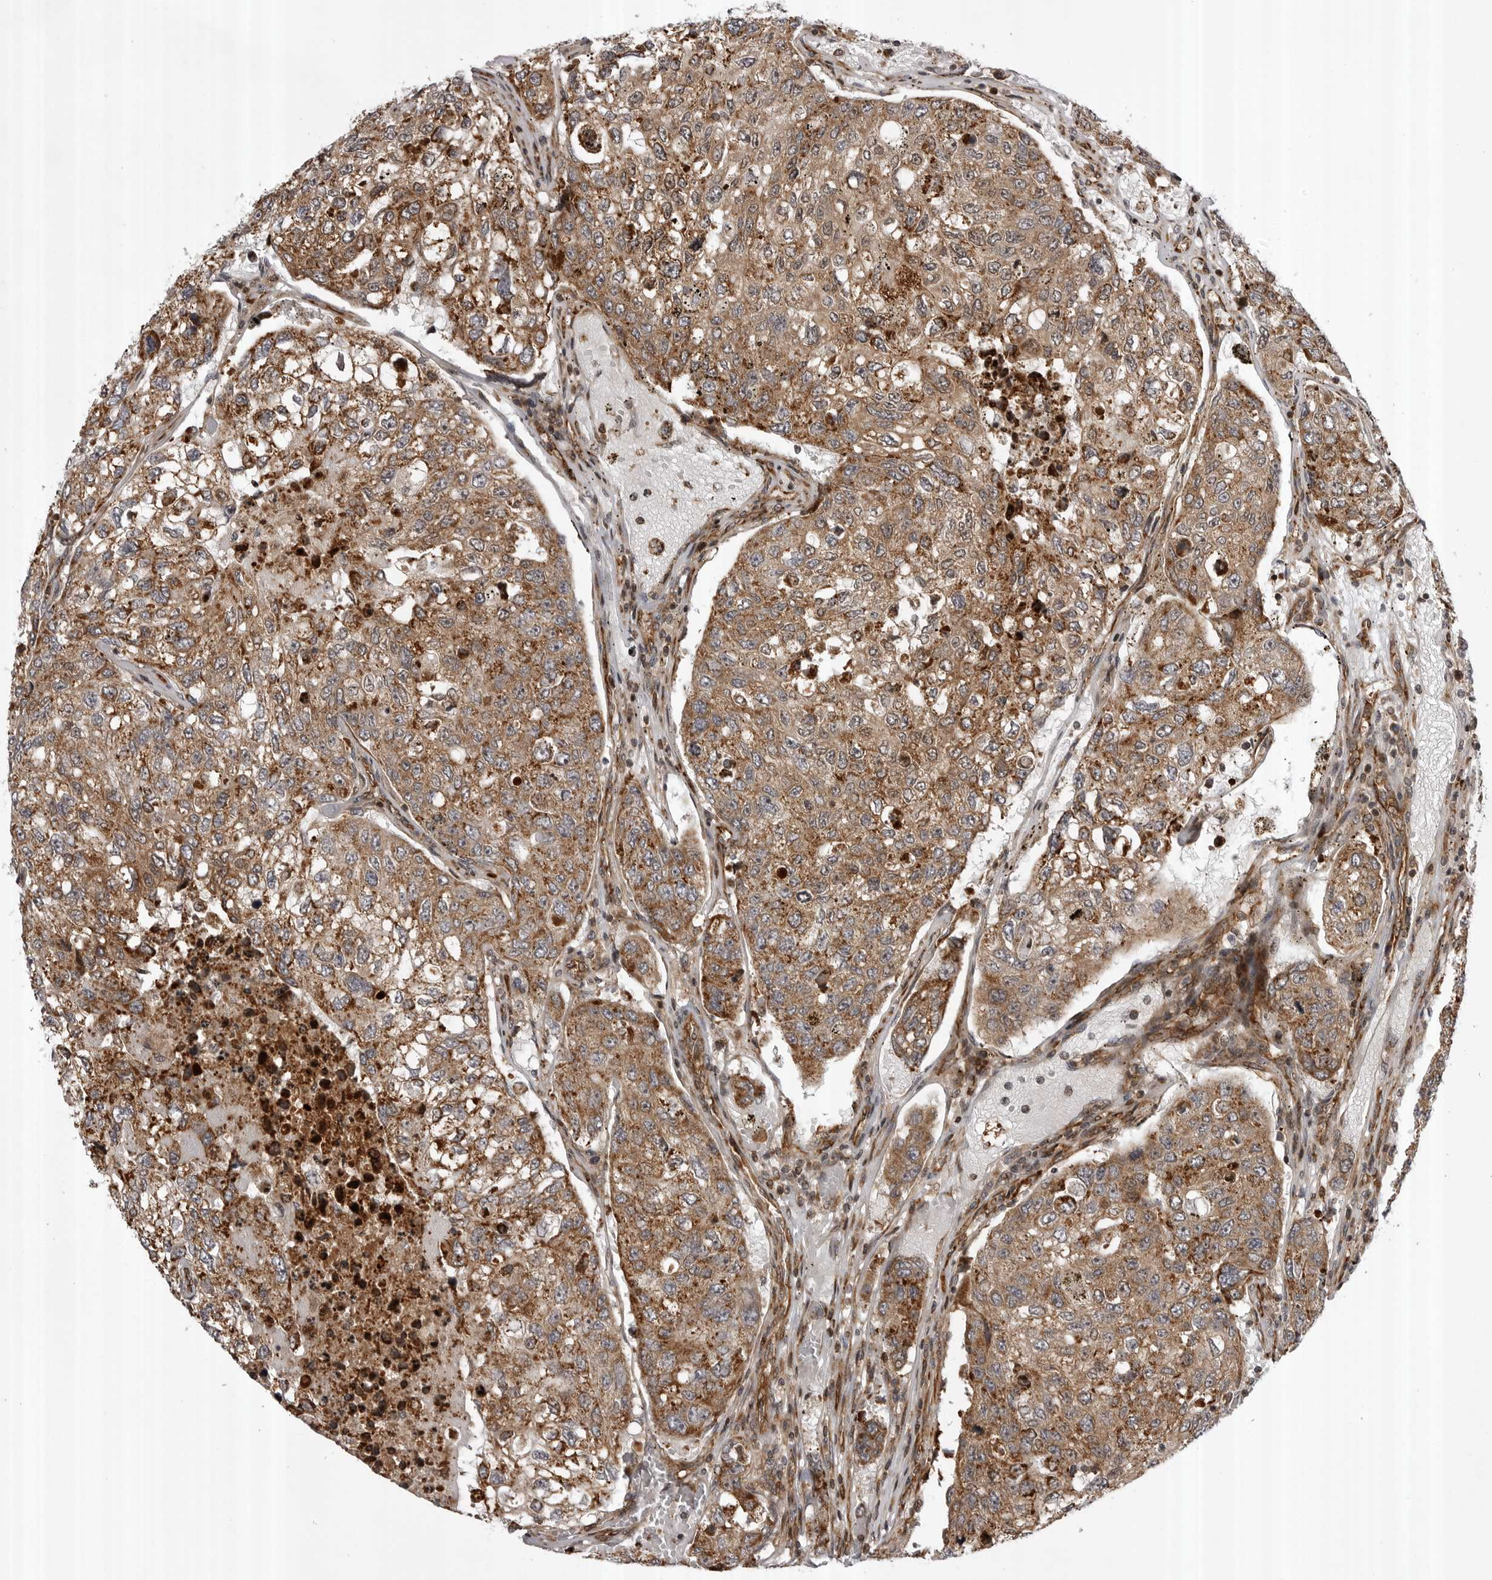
{"staining": {"intensity": "moderate", "quantity": ">75%", "location": "cytoplasmic/membranous"}, "tissue": "urothelial cancer", "cell_type": "Tumor cells", "image_type": "cancer", "snomed": [{"axis": "morphology", "description": "Urothelial carcinoma, High grade"}, {"axis": "topography", "description": "Lymph node"}, {"axis": "topography", "description": "Urinary bladder"}], "caption": "Protein positivity by immunohistochemistry shows moderate cytoplasmic/membranous positivity in approximately >75% of tumor cells in urothelial cancer. (Brightfield microscopy of DAB IHC at high magnification).", "gene": "ABL1", "patient": {"sex": "male", "age": 51}}